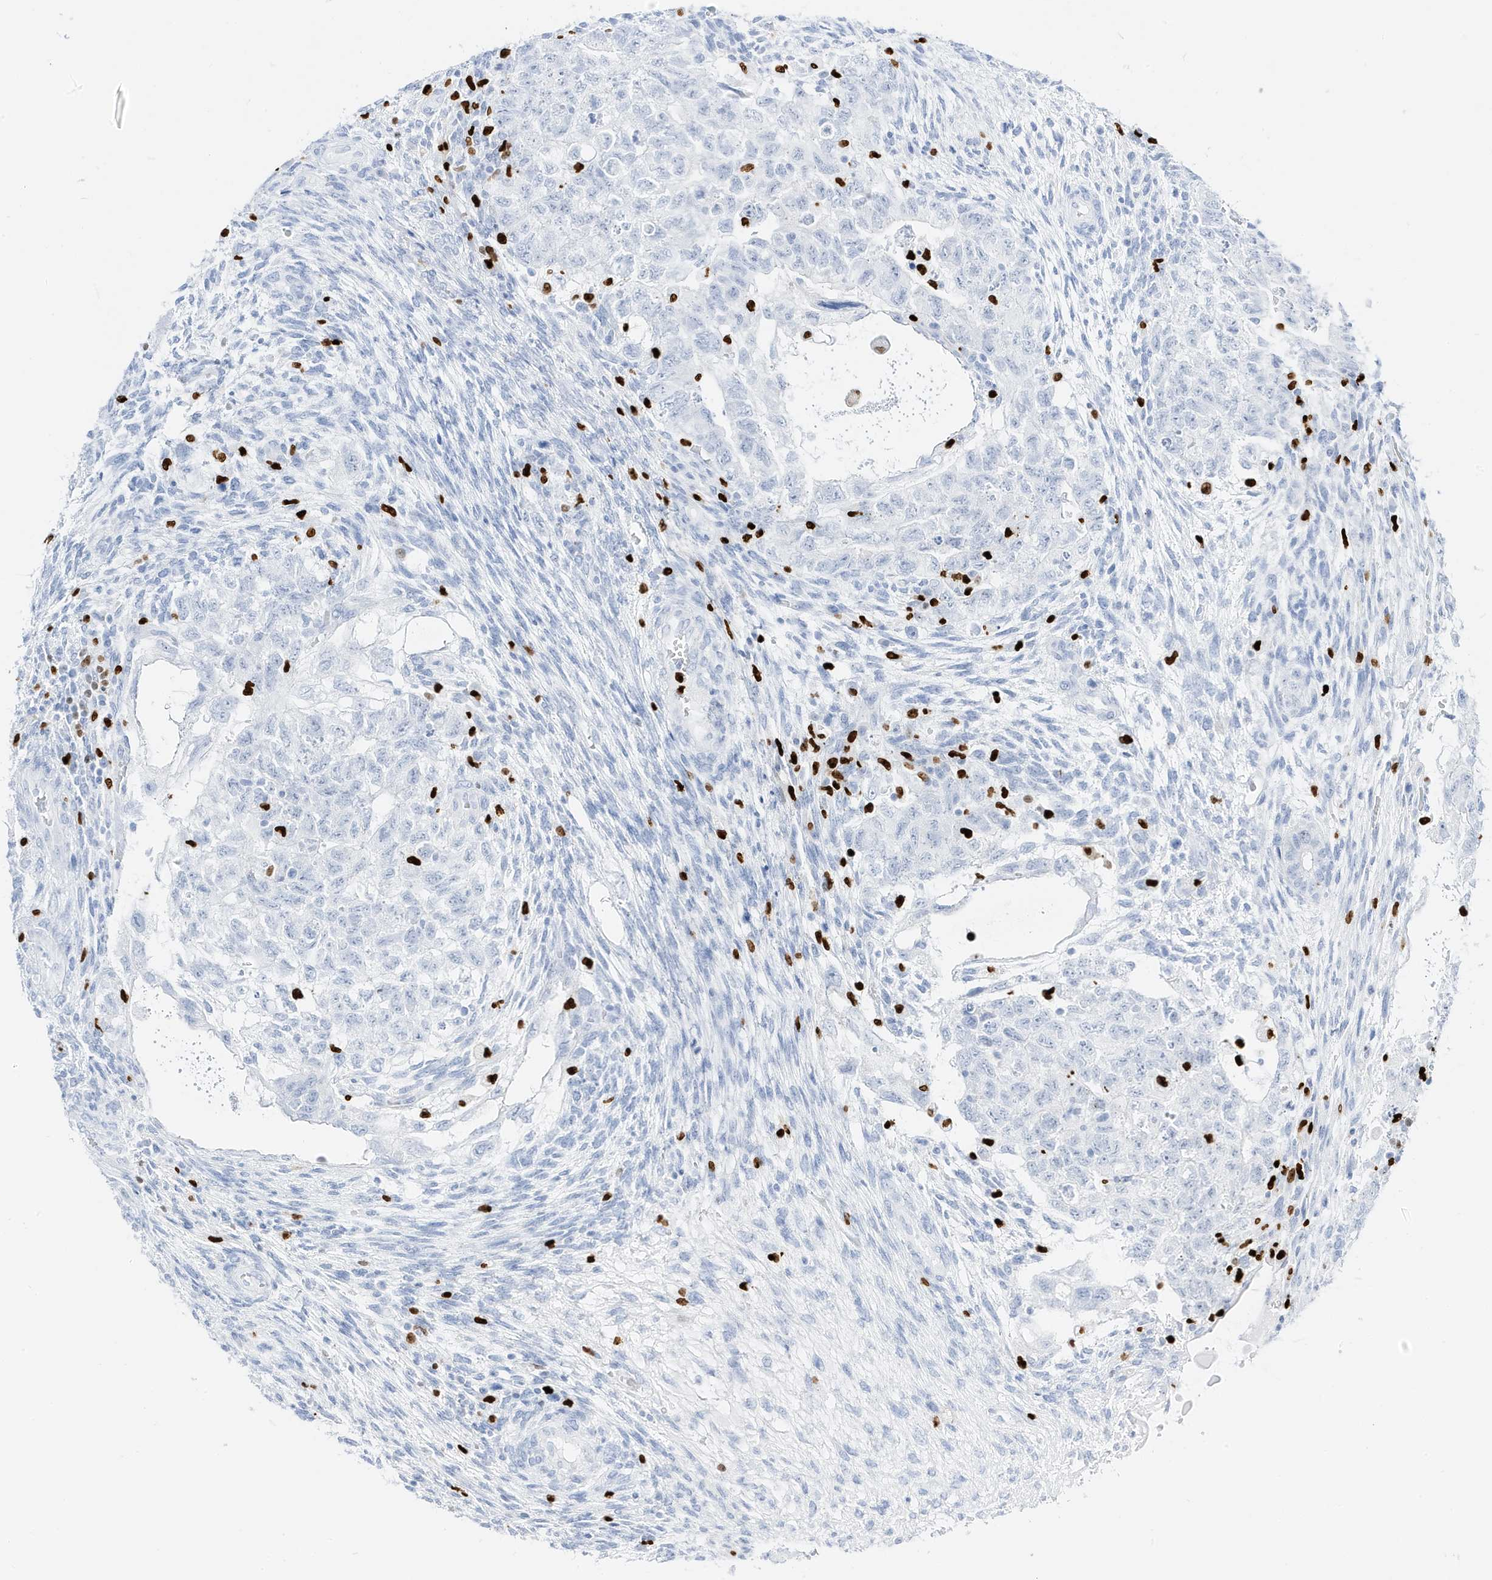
{"staining": {"intensity": "negative", "quantity": "none", "location": "none"}, "tissue": "testis cancer", "cell_type": "Tumor cells", "image_type": "cancer", "snomed": [{"axis": "morphology", "description": "Carcinoma, Embryonal, NOS"}, {"axis": "topography", "description": "Testis"}], "caption": "Testis cancer was stained to show a protein in brown. There is no significant expression in tumor cells.", "gene": "MNDA", "patient": {"sex": "male", "age": 36}}